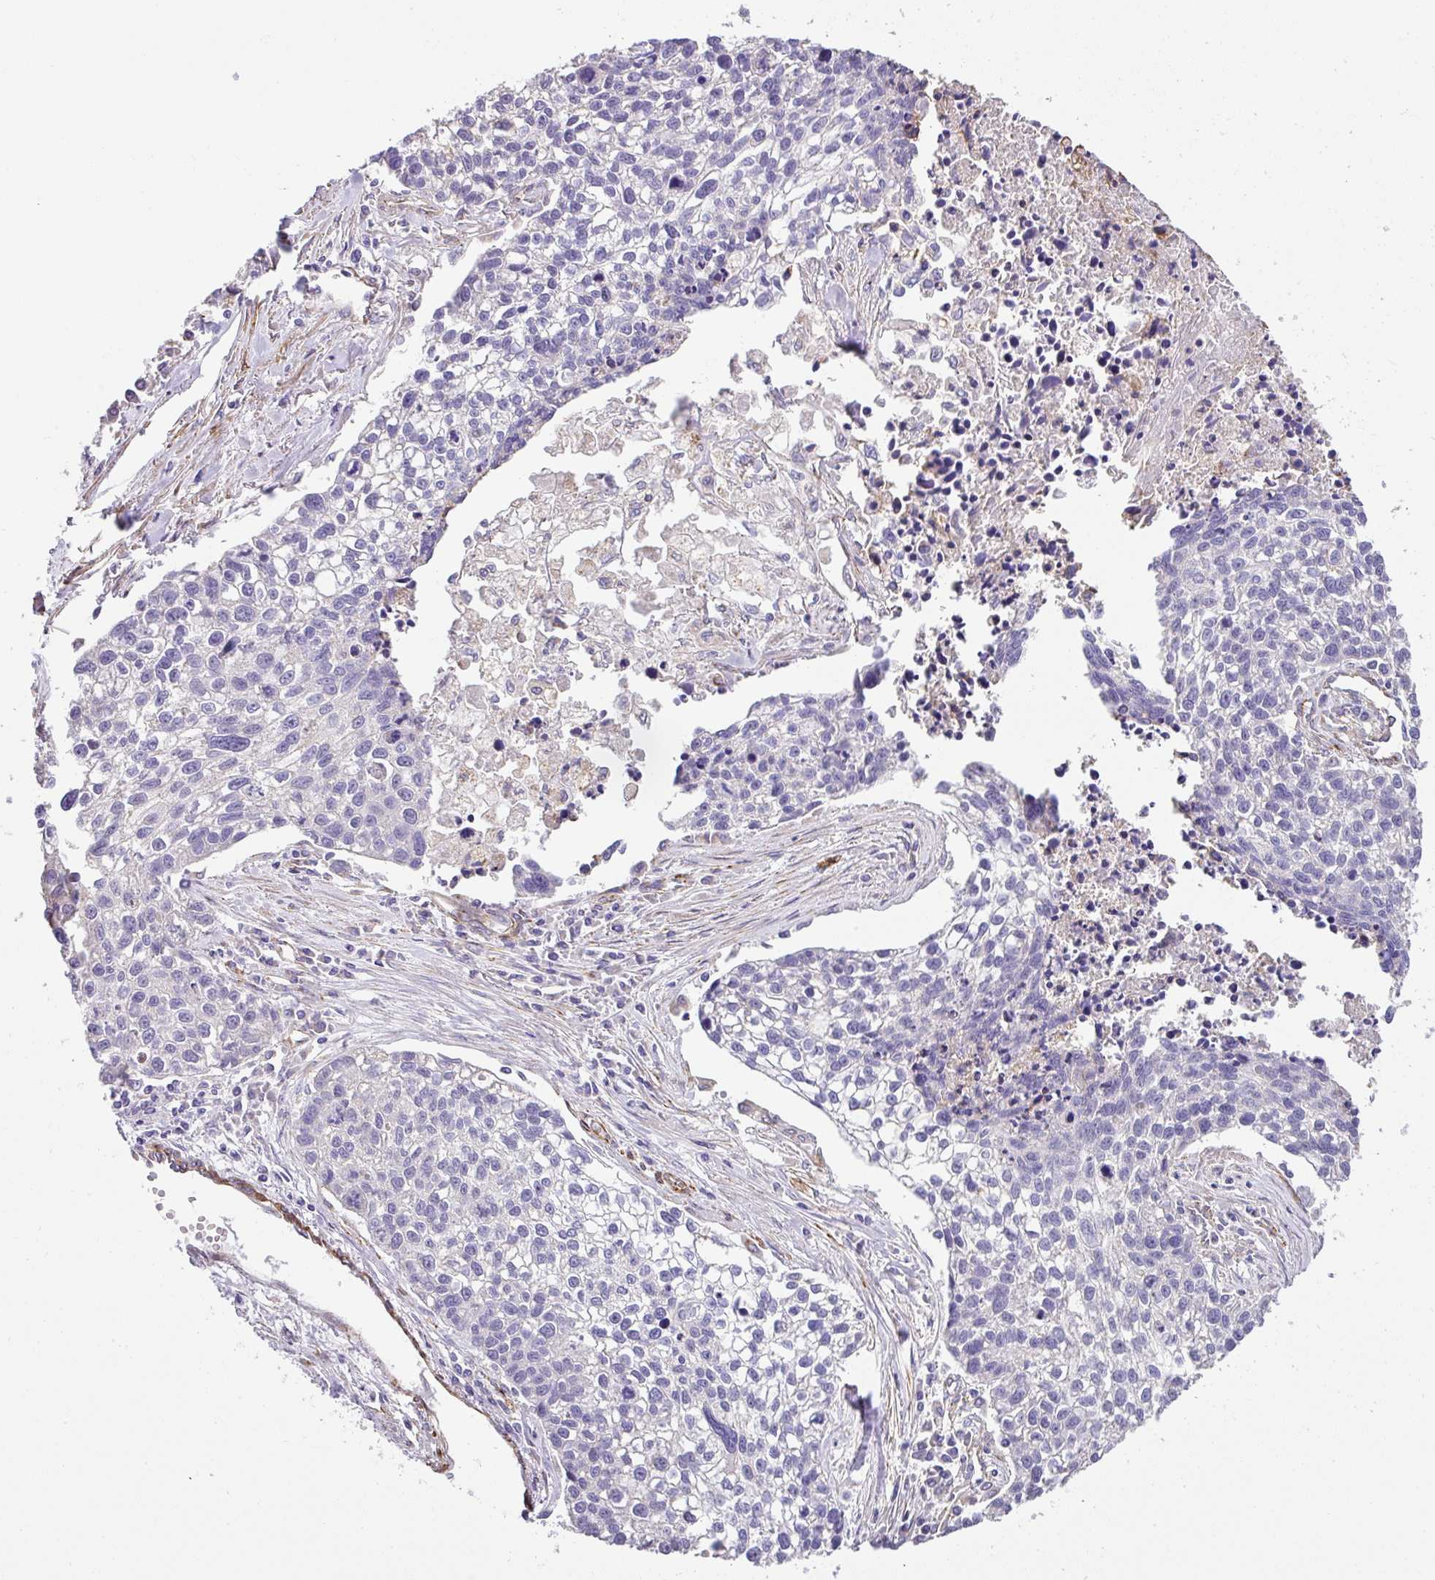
{"staining": {"intensity": "negative", "quantity": "none", "location": "none"}, "tissue": "lung cancer", "cell_type": "Tumor cells", "image_type": "cancer", "snomed": [{"axis": "morphology", "description": "Squamous cell carcinoma, NOS"}, {"axis": "topography", "description": "Lung"}], "caption": "Tumor cells are negative for brown protein staining in lung squamous cell carcinoma.", "gene": "SLC25A17", "patient": {"sex": "male", "age": 74}}